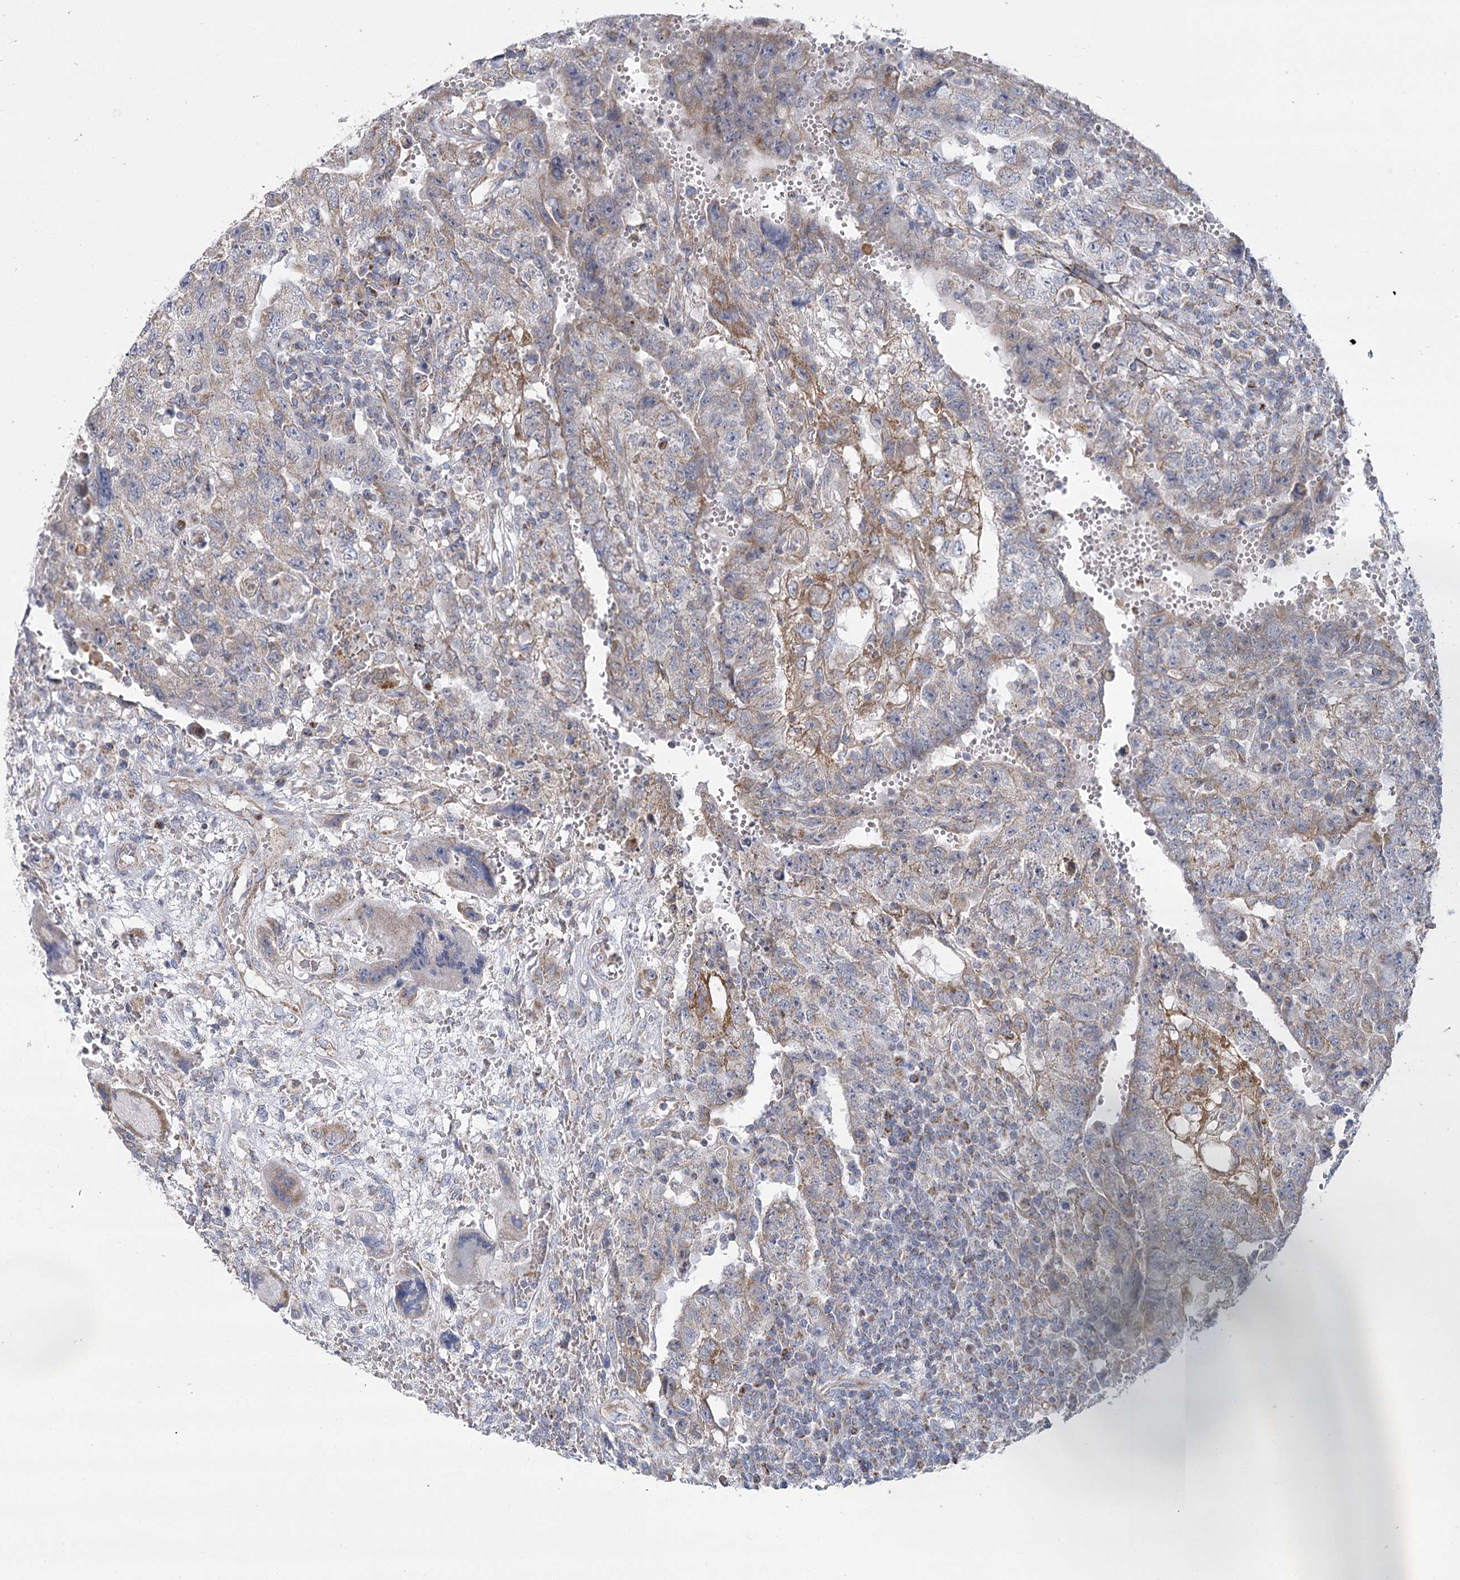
{"staining": {"intensity": "weak", "quantity": "<25%", "location": "cytoplasmic/membranous"}, "tissue": "testis cancer", "cell_type": "Tumor cells", "image_type": "cancer", "snomed": [{"axis": "morphology", "description": "Carcinoma, Embryonal, NOS"}, {"axis": "topography", "description": "Testis"}], "caption": "Tumor cells are negative for protein expression in human testis cancer (embryonal carcinoma). The staining is performed using DAB brown chromogen with nuclei counter-stained in using hematoxylin.", "gene": "SNX7", "patient": {"sex": "male", "age": 26}}